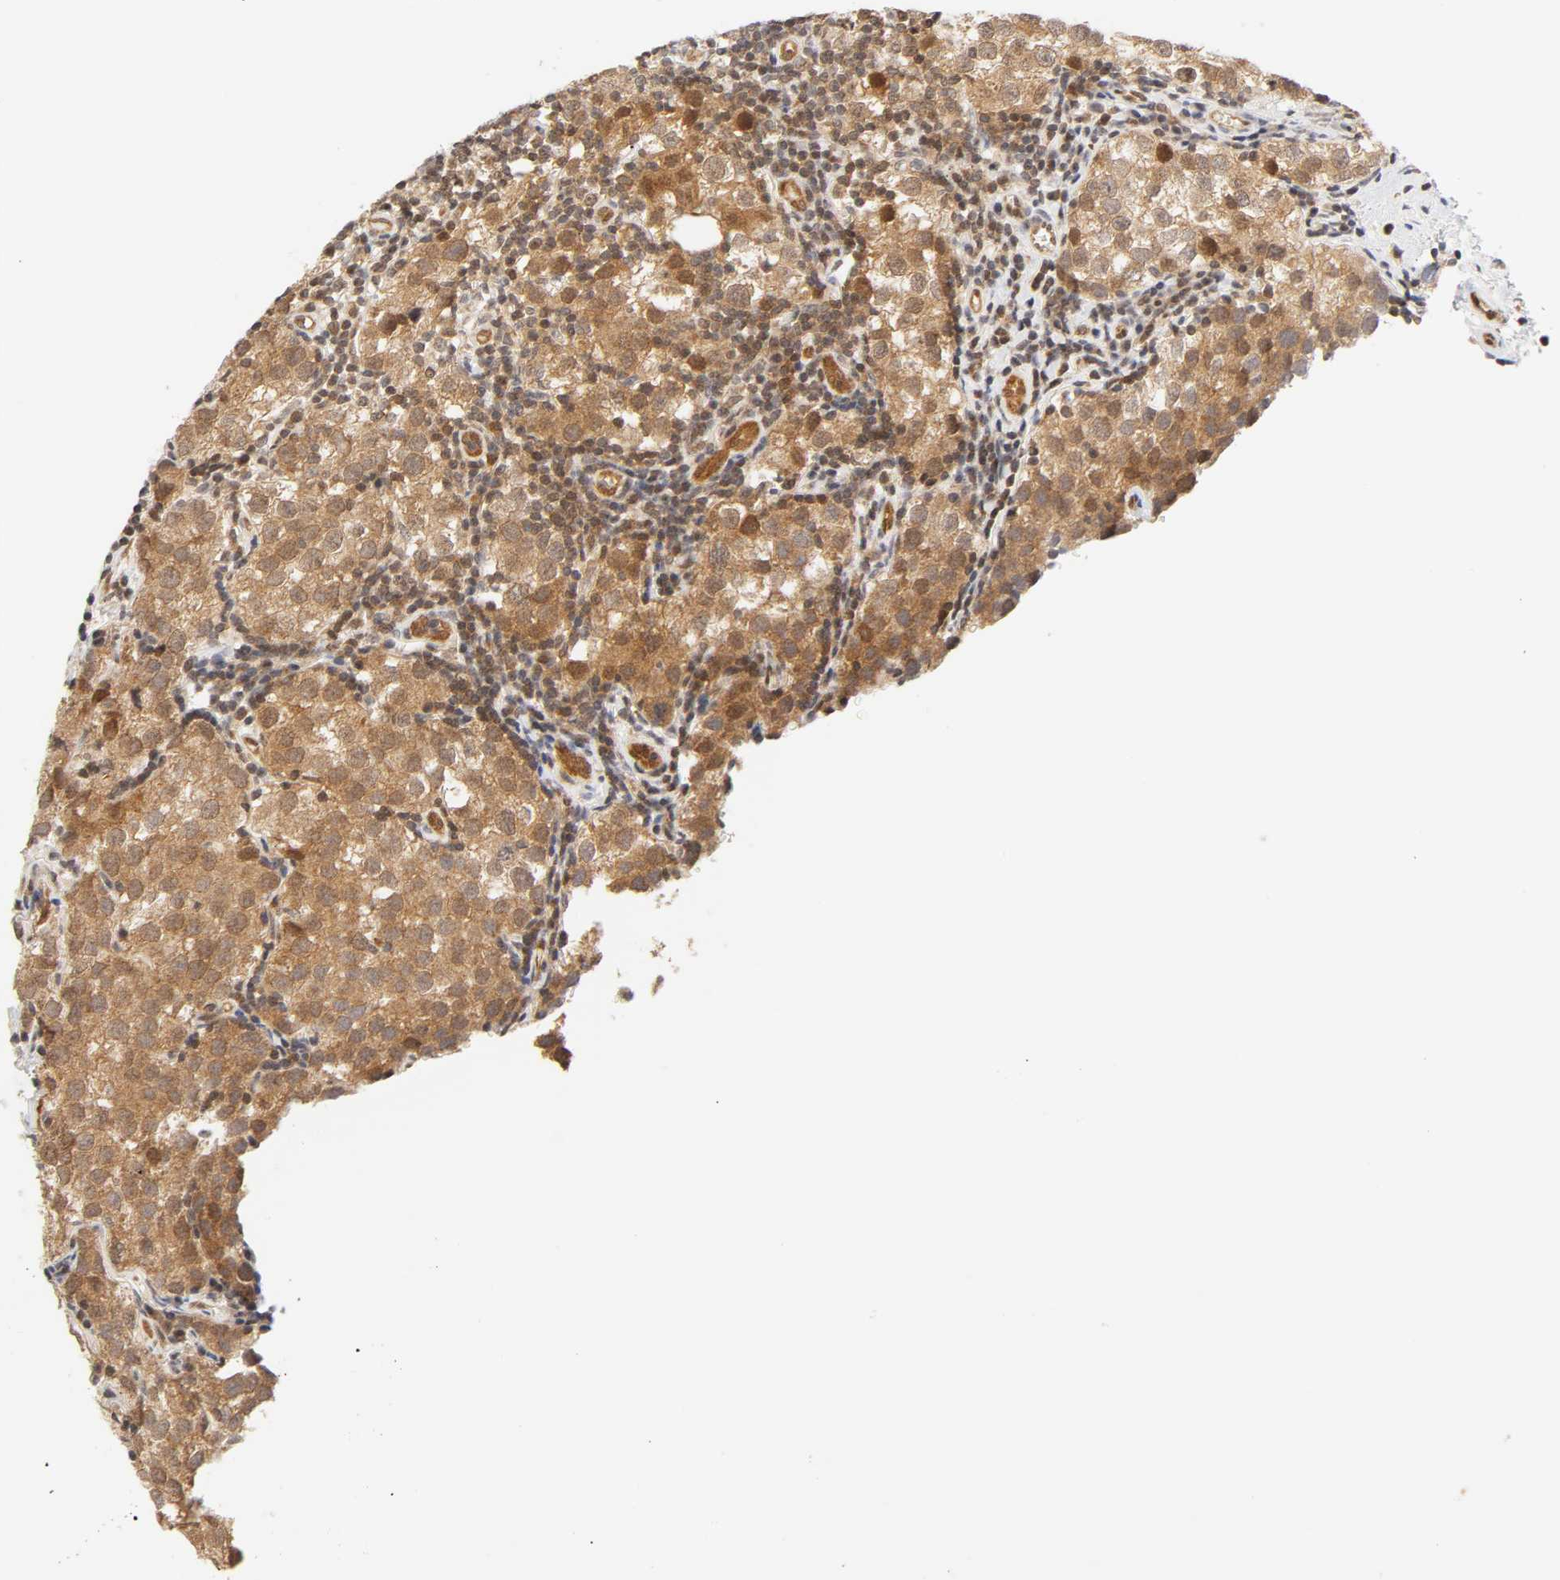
{"staining": {"intensity": "moderate", "quantity": ">75%", "location": "cytoplasmic/membranous,nuclear"}, "tissue": "testis cancer", "cell_type": "Tumor cells", "image_type": "cancer", "snomed": [{"axis": "morphology", "description": "Seminoma, NOS"}, {"axis": "topography", "description": "Testis"}], "caption": "Immunohistochemical staining of testis cancer exhibits medium levels of moderate cytoplasmic/membranous and nuclear protein staining in approximately >75% of tumor cells. Using DAB (brown) and hematoxylin (blue) stains, captured at high magnification using brightfield microscopy.", "gene": "CDC37", "patient": {"sex": "male", "age": 39}}